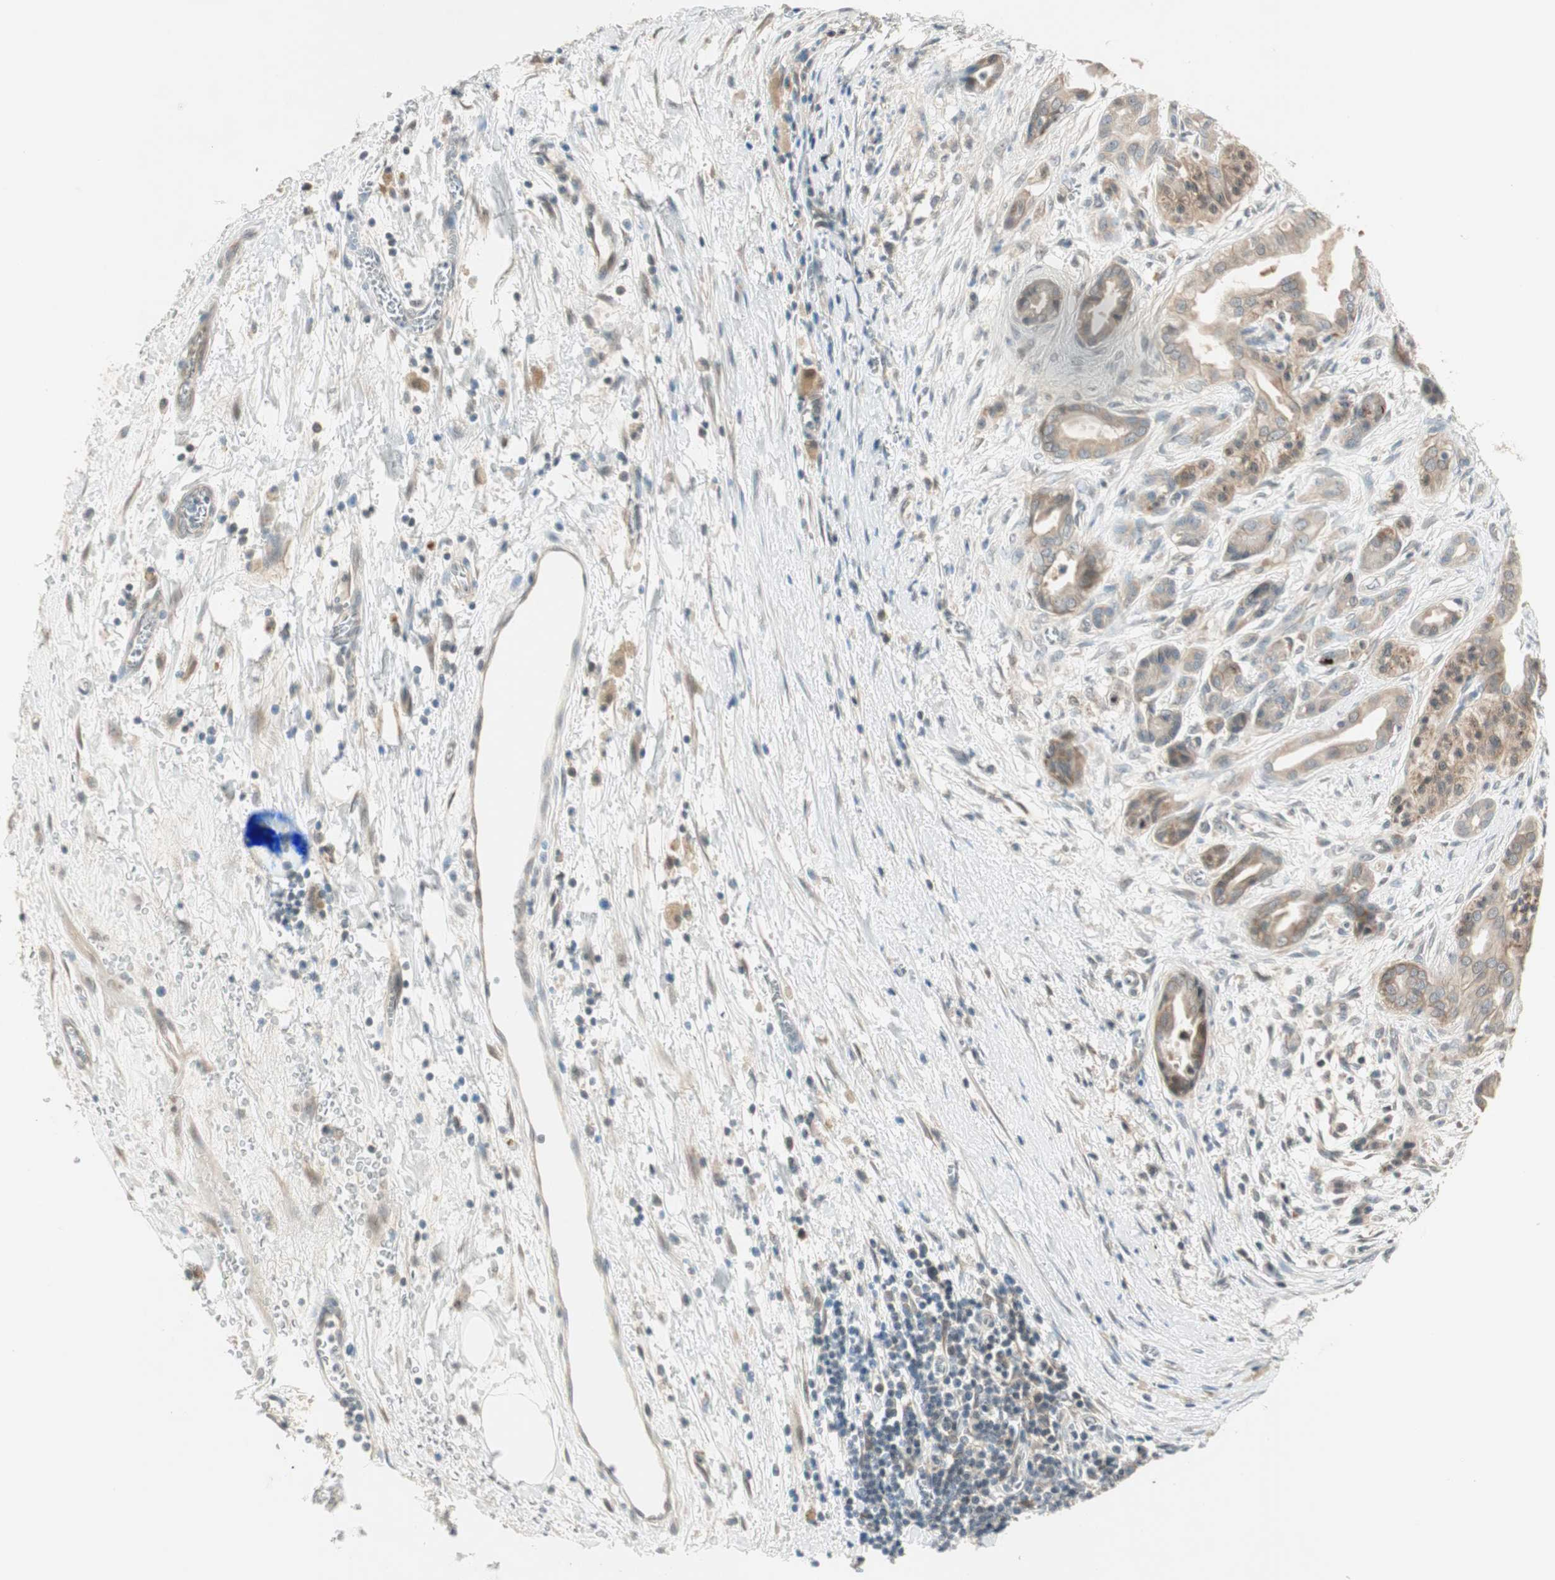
{"staining": {"intensity": "moderate", "quantity": "25%-75%", "location": "cytoplasmic/membranous"}, "tissue": "pancreatic cancer", "cell_type": "Tumor cells", "image_type": "cancer", "snomed": [{"axis": "morphology", "description": "Adenocarcinoma, NOS"}, {"axis": "topography", "description": "Pancreas"}], "caption": "Human adenocarcinoma (pancreatic) stained with a protein marker displays moderate staining in tumor cells.", "gene": "PSMD8", "patient": {"sex": "male", "age": 59}}